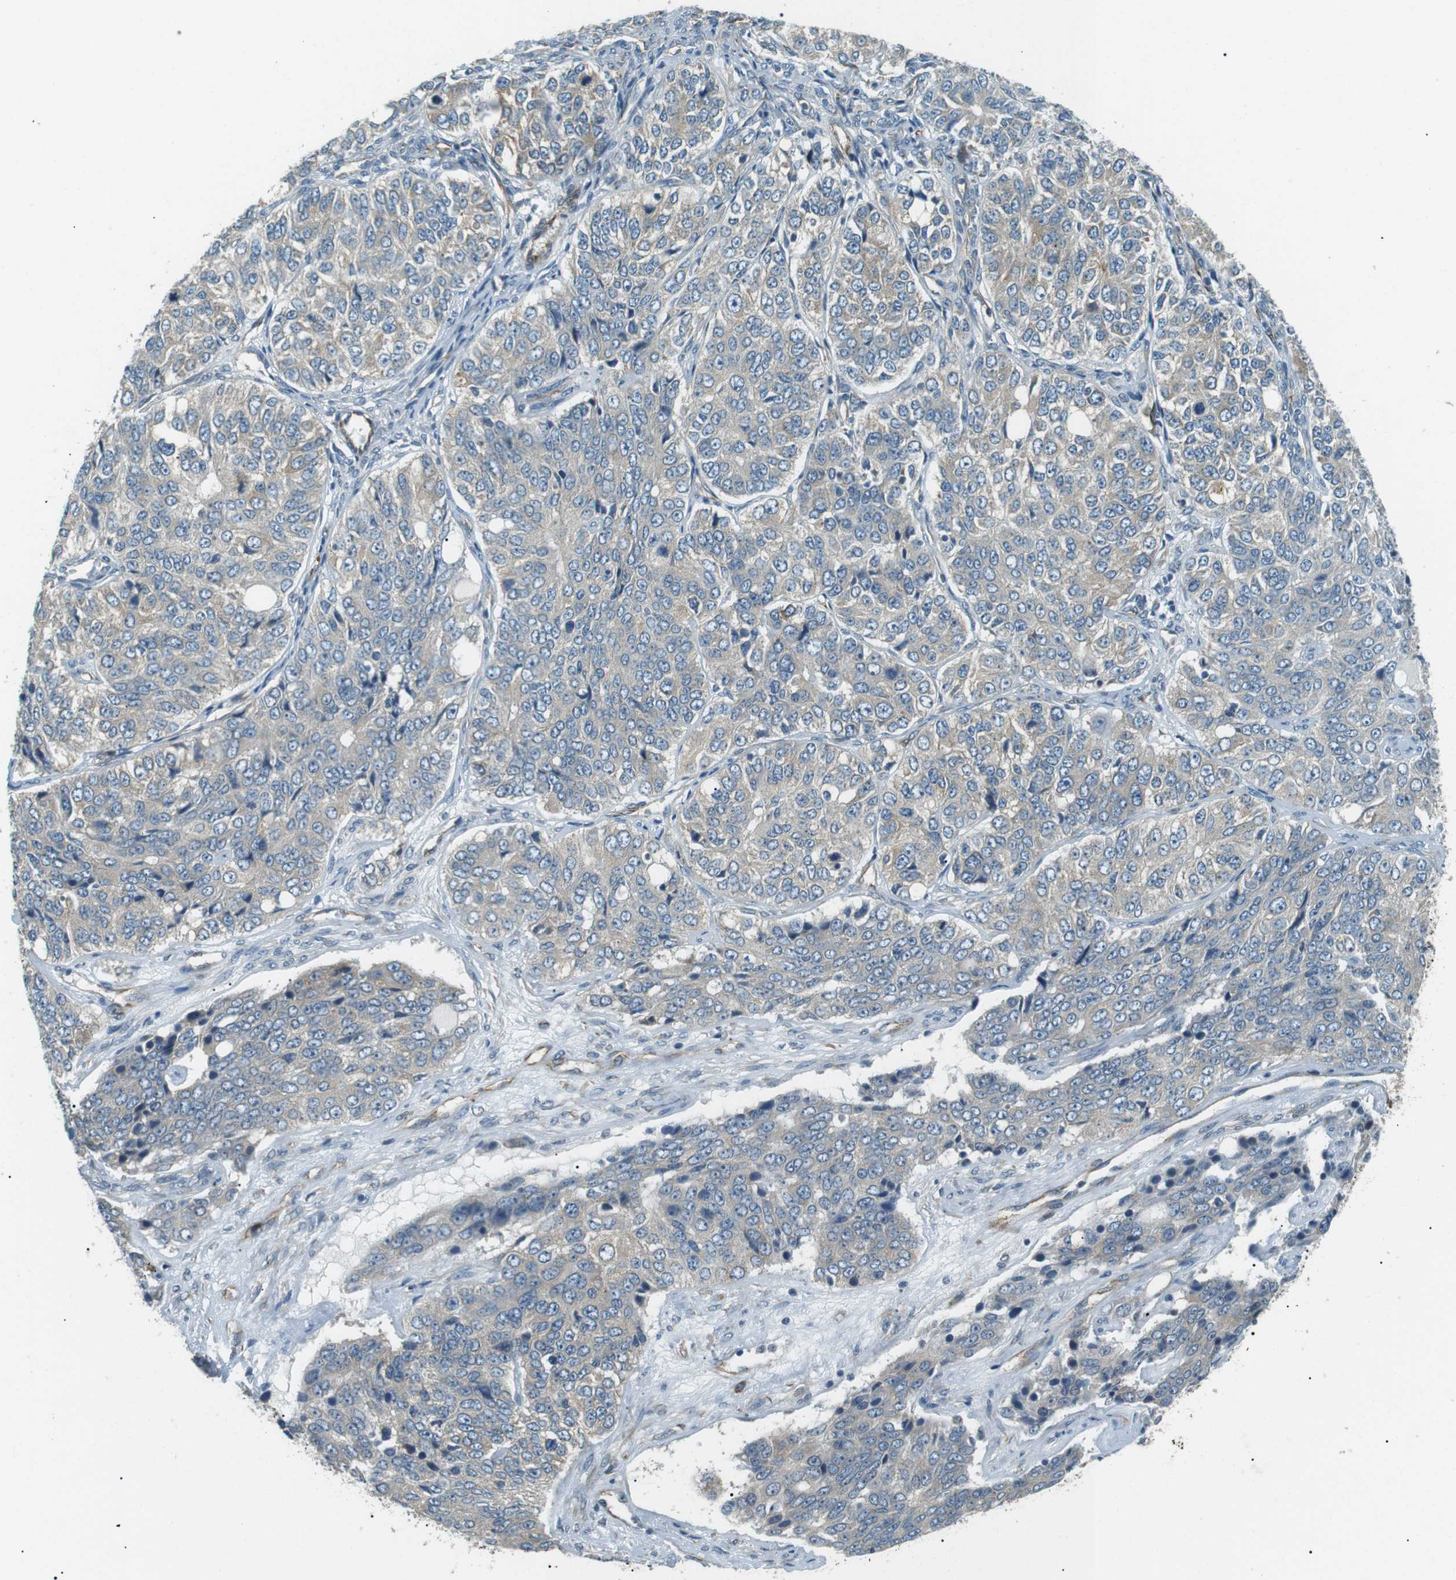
{"staining": {"intensity": "negative", "quantity": "none", "location": "none"}, "tissue": "ovarian cancer", "cell_type": "Tumor cells", "image_type": "cancer", "snomed": [{"axis": "morphology", "description": "Carcinoma, endometroid"}, {"axis": "topography", "description": "Ovary"}], "caption": "An immunohistochemistry (IHC) photomicrograph of ovarian cancer is shown. There is no staining in tumor cells of ovarian cancer.", "gene": "ODR4", "patient": {"sex": "female", "age": 51}}